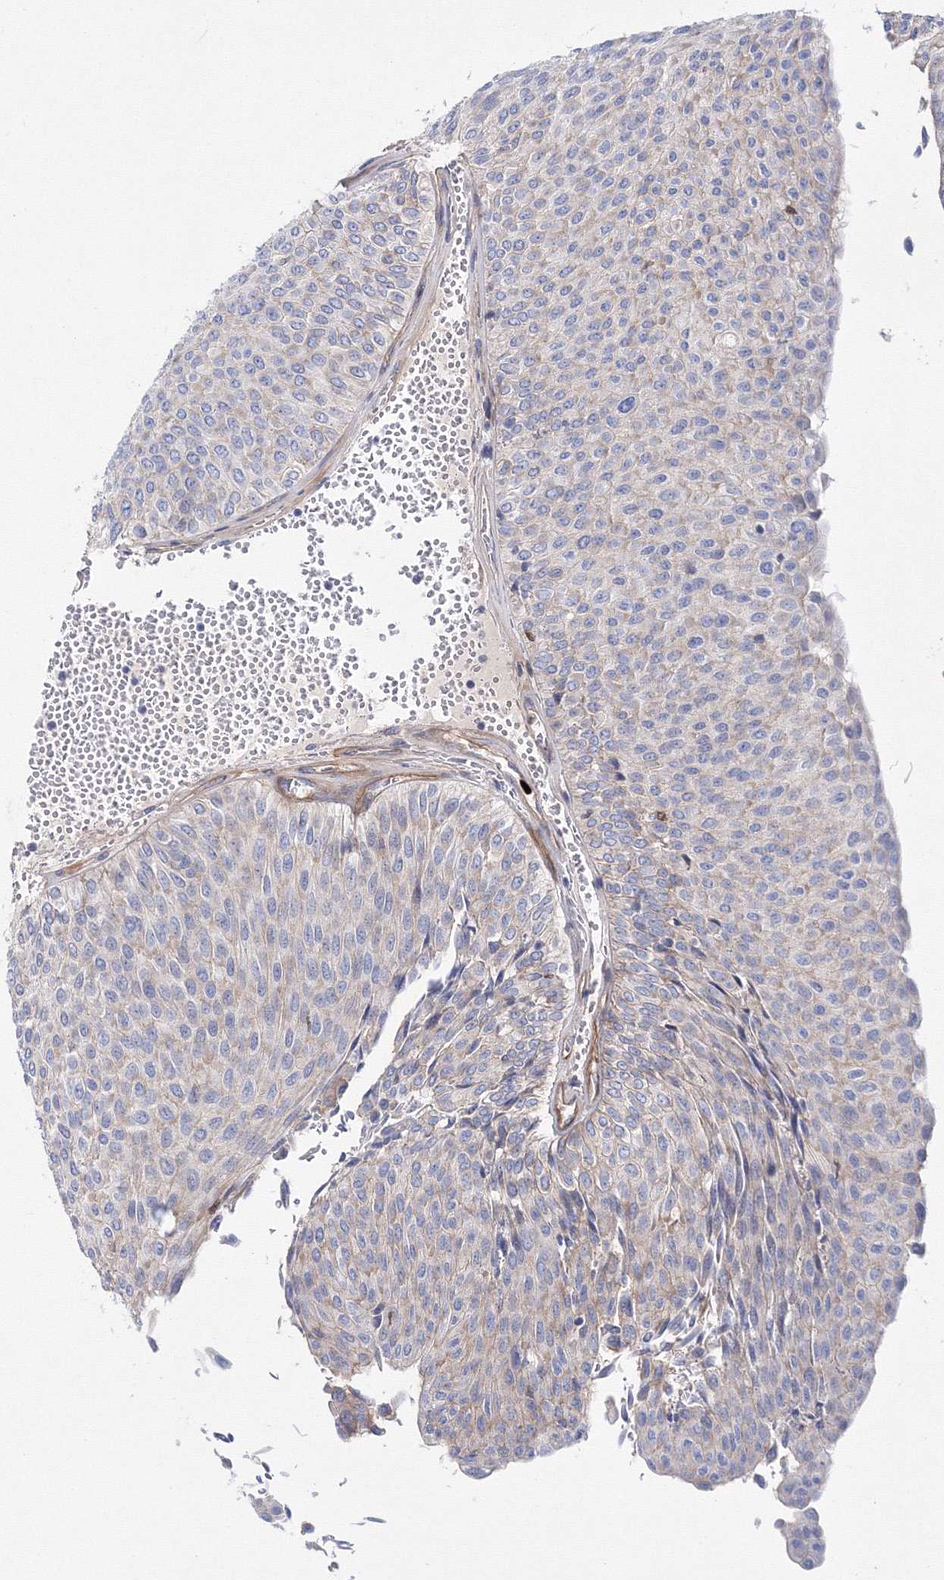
{"staining": {"intensity": "weak", "quantity": "<25%", "location": "cytoplasmic/membranous"}, "tissue": "urothelial cancer", "cell_type": "Tumor cells", "image_type": "cancer", "snomed": [{"axis": "morphology", "description": "Urothelial carcinoma, Low grade"}, {"axis": "topography", "description": "Urinary bladder"}], "caption": "Tumor cells show no significant protein expression in urothelial cancer.", "gene": "C11orf52", "patient": {"sex": "male", "age": 78}}